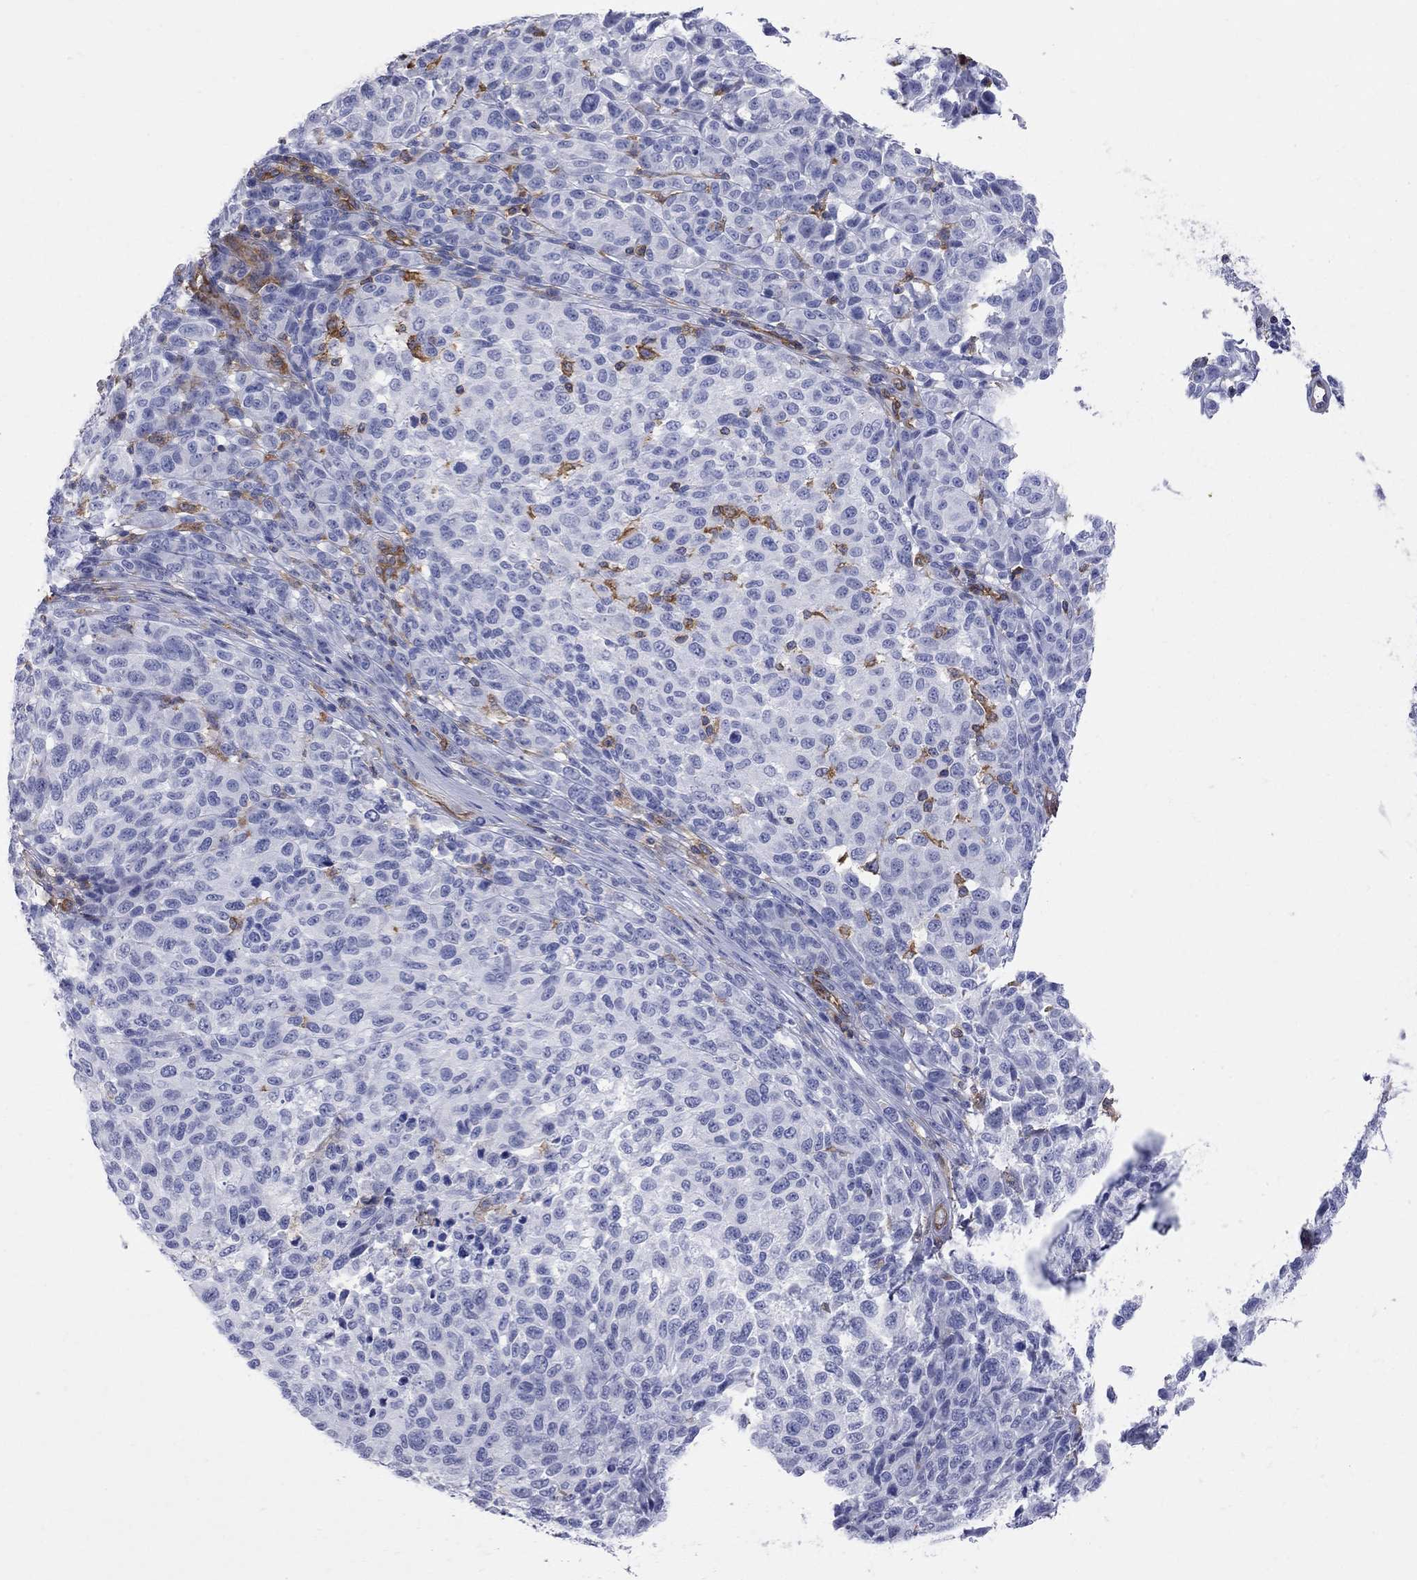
{"staining": {"intensity": "negative", "quantity": "none", "location": "none"}, "tissue": "melanoma", "cell_type": "Tumor cells", "image_type": "cancer", "snomed": [{"axis": "morphology", "description": "Malignant melanoma, NOS"}, {"axis": "topography", "description": "Skin"}], "caption": "Melanoma stained for a protein using IHC exhibits no expression tumor cells.", "gene": "ABI3", "patient": {"sex": "male", "age": 59}}